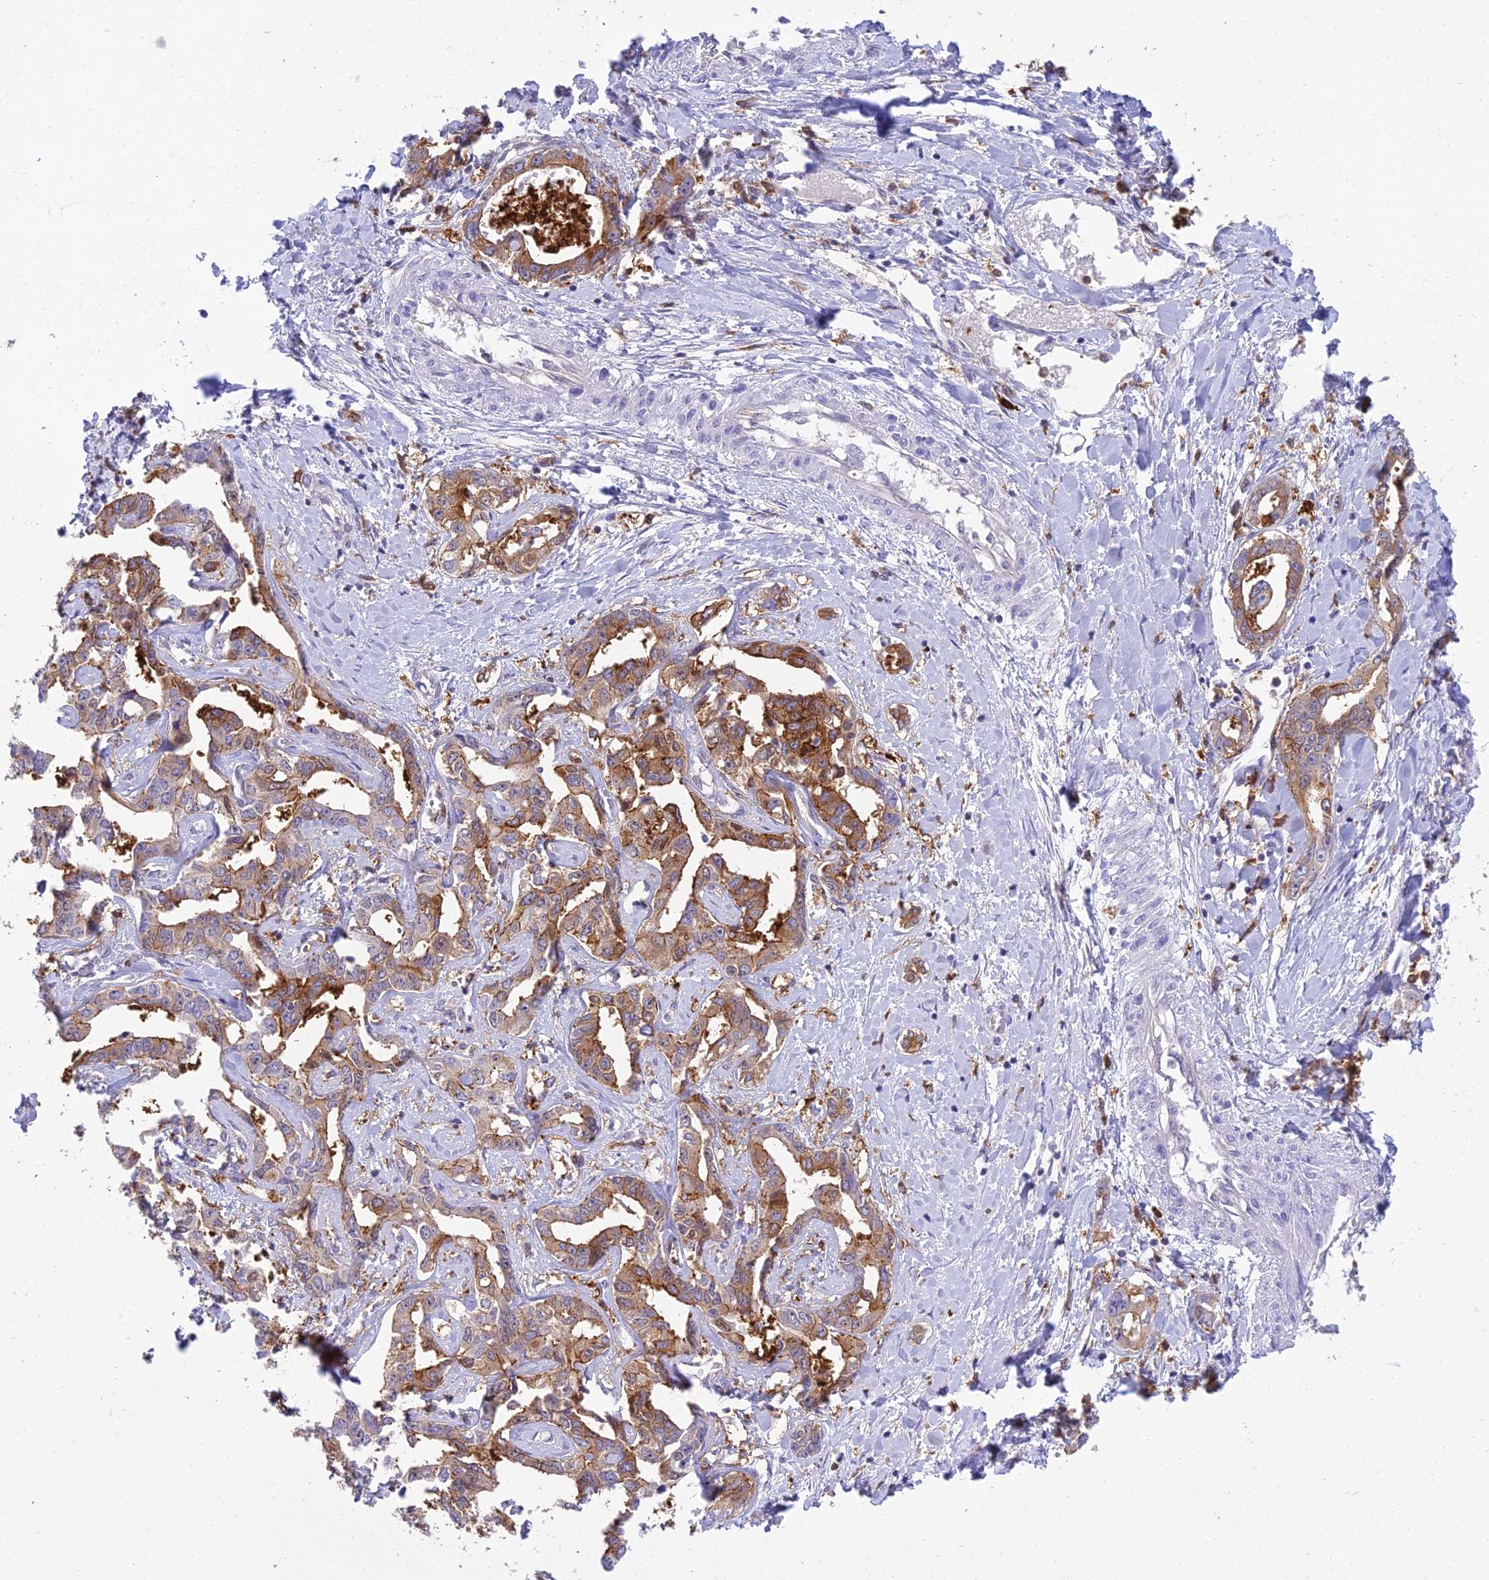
{"staining": {"intensity": "moderate", "quantity": ">75%", "location": "cytoplasmic/membranous"}, "tissue": "liver cancer", "cell_type": "Tumor cells", "image_type": "cancer", "snomed": [{"axis": "morphology", "description": "Cholangiocarcinoma"}, {"axis": "topography", "description": "Liver"}], "caption": "Liver cholangiocarcinoma stained with immunohistochemistry exhibits moderate cytoplasmic/membranous staining in approximately >75% of tumor cells.", "gene": "UBE2G1", "patient": {"sex": "male", "age": 59}}